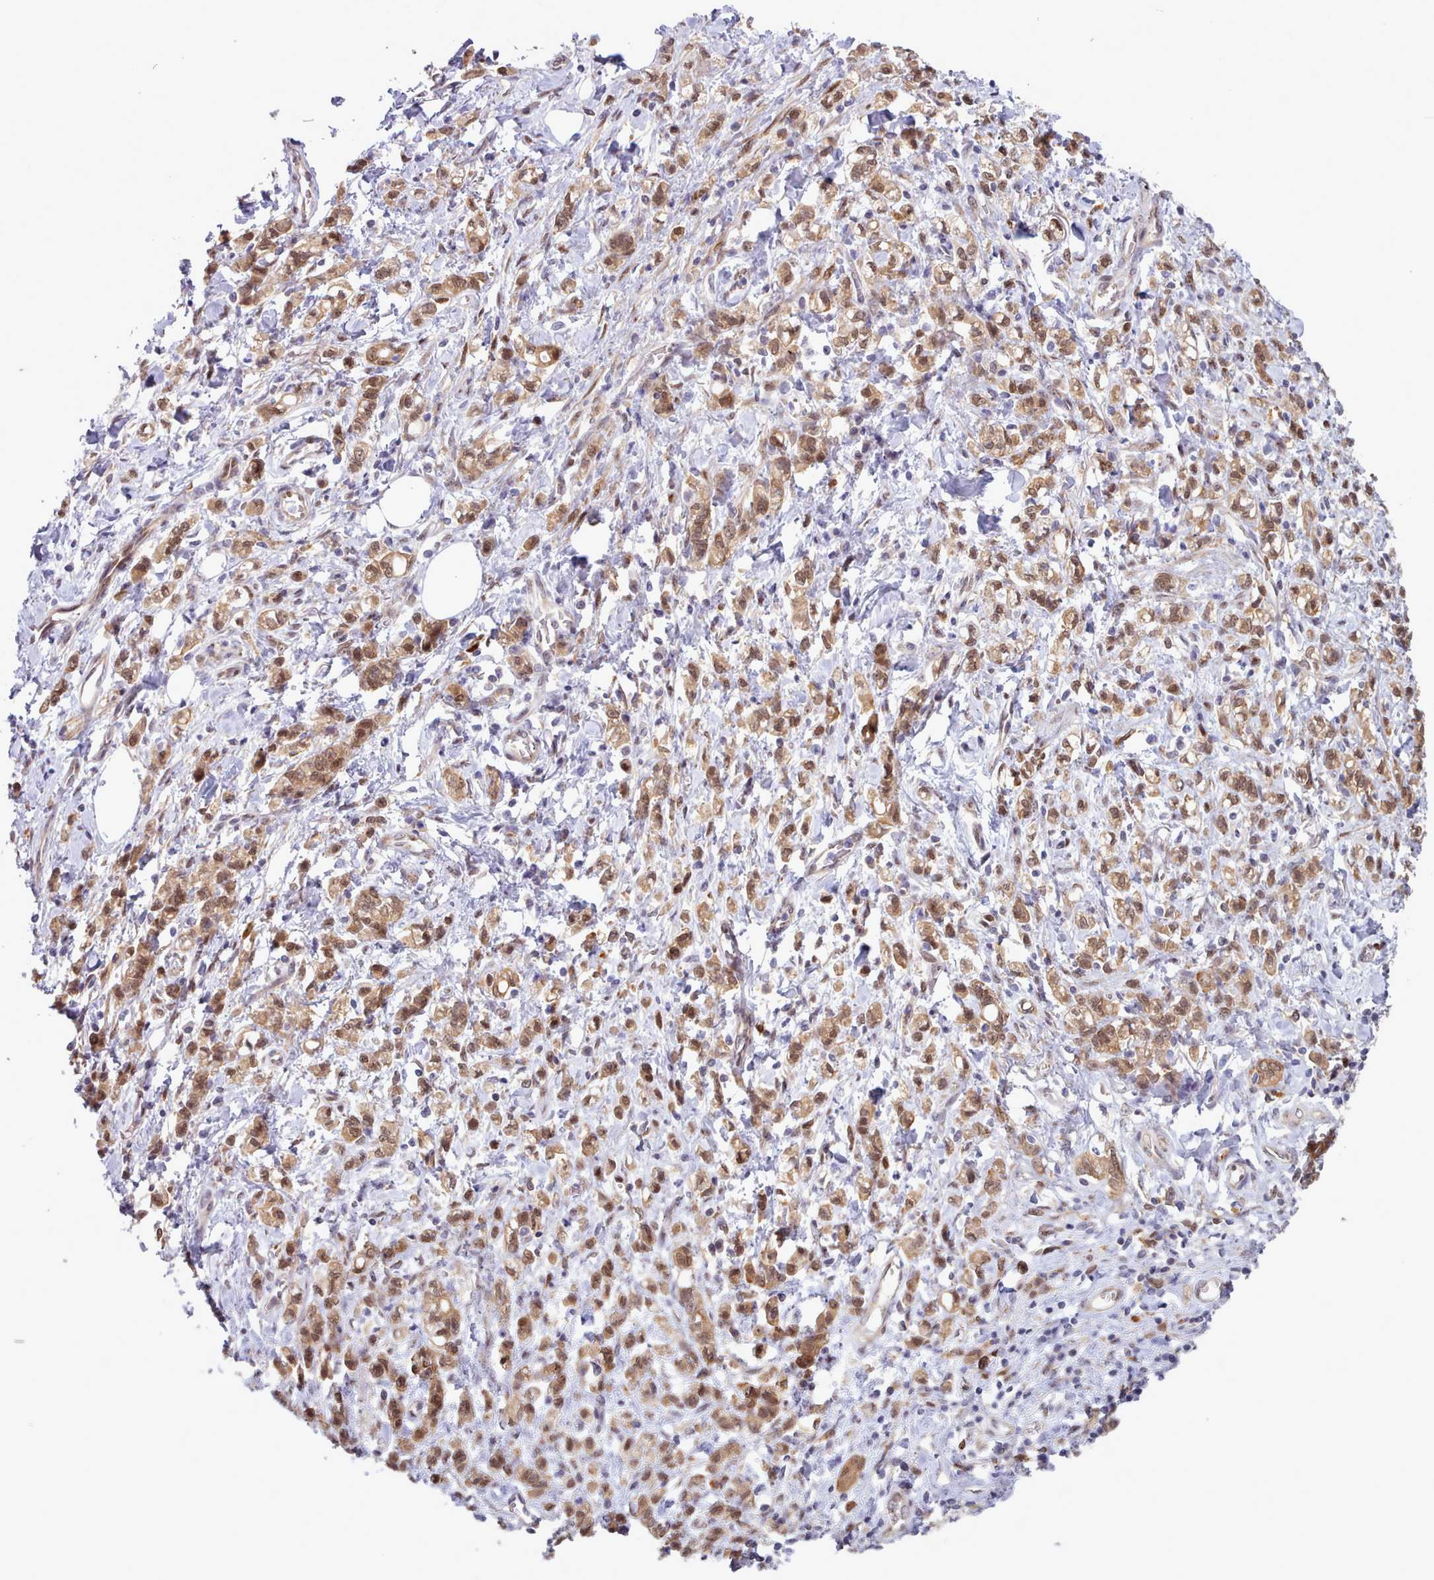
{"staining": {"intensity": "moderate", "quantity": ">75%", "location": "cytoplasmic/membranous,nuclear"}, "tissue": "stomach cancer", "cell_type": "Tumor cells", "image_type": "cancer", "snomed": [{"axis": "morphology", "description": "Adenocarcinoma, NOS"}, {"axis": "topography", "description": "Stomach"}], "caption": "Immunohistochemistry histopathology image of human stomach adenocarcinoma stained for a protein (brown), which exhibits medium levels of moderate cytoplasmic/membranous and nuclear expression in about >75% of tumor cells.", "gene": "CES3", "patient": {"sex": "male", "age": 77}}